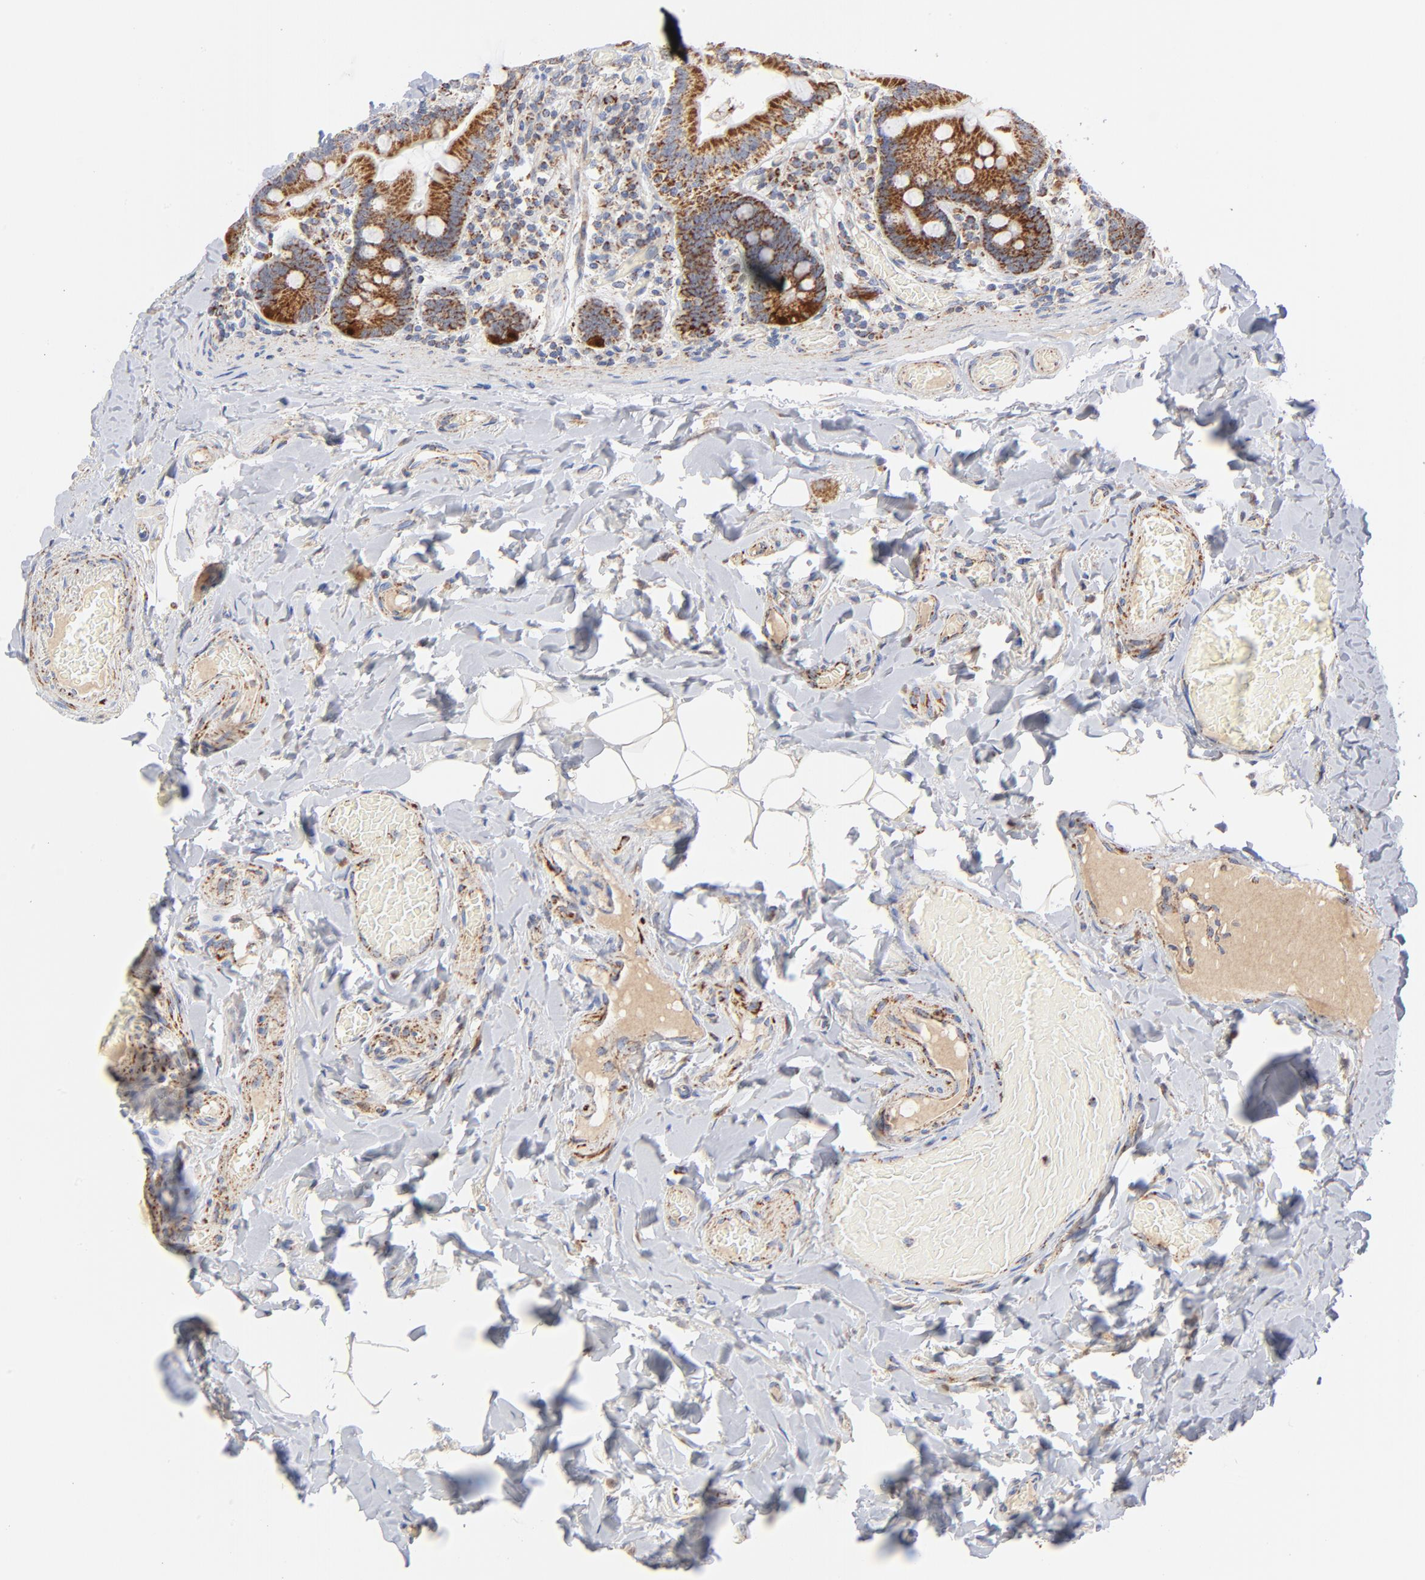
{"staining": {"intensity": "strong", "quantity": ">75%", "location": "cytoplasmic/membranous"}, "tissue": "duodenum", "cell_type": "Glandular cells", "image_type": "normal", "snomed": [{"axis": "morphology", "description": "Normal tissue, NOS"}, {"axis": "topography", "description": "Duodenum"}], "caption": "Protein expression analysis of unremarkable duodenum exhibits strong cytoplasmic/membranous positivity in about >75% of glandular cells.", "gene": "DIABLO", "patient": {"sex": "male", "age": 66}}